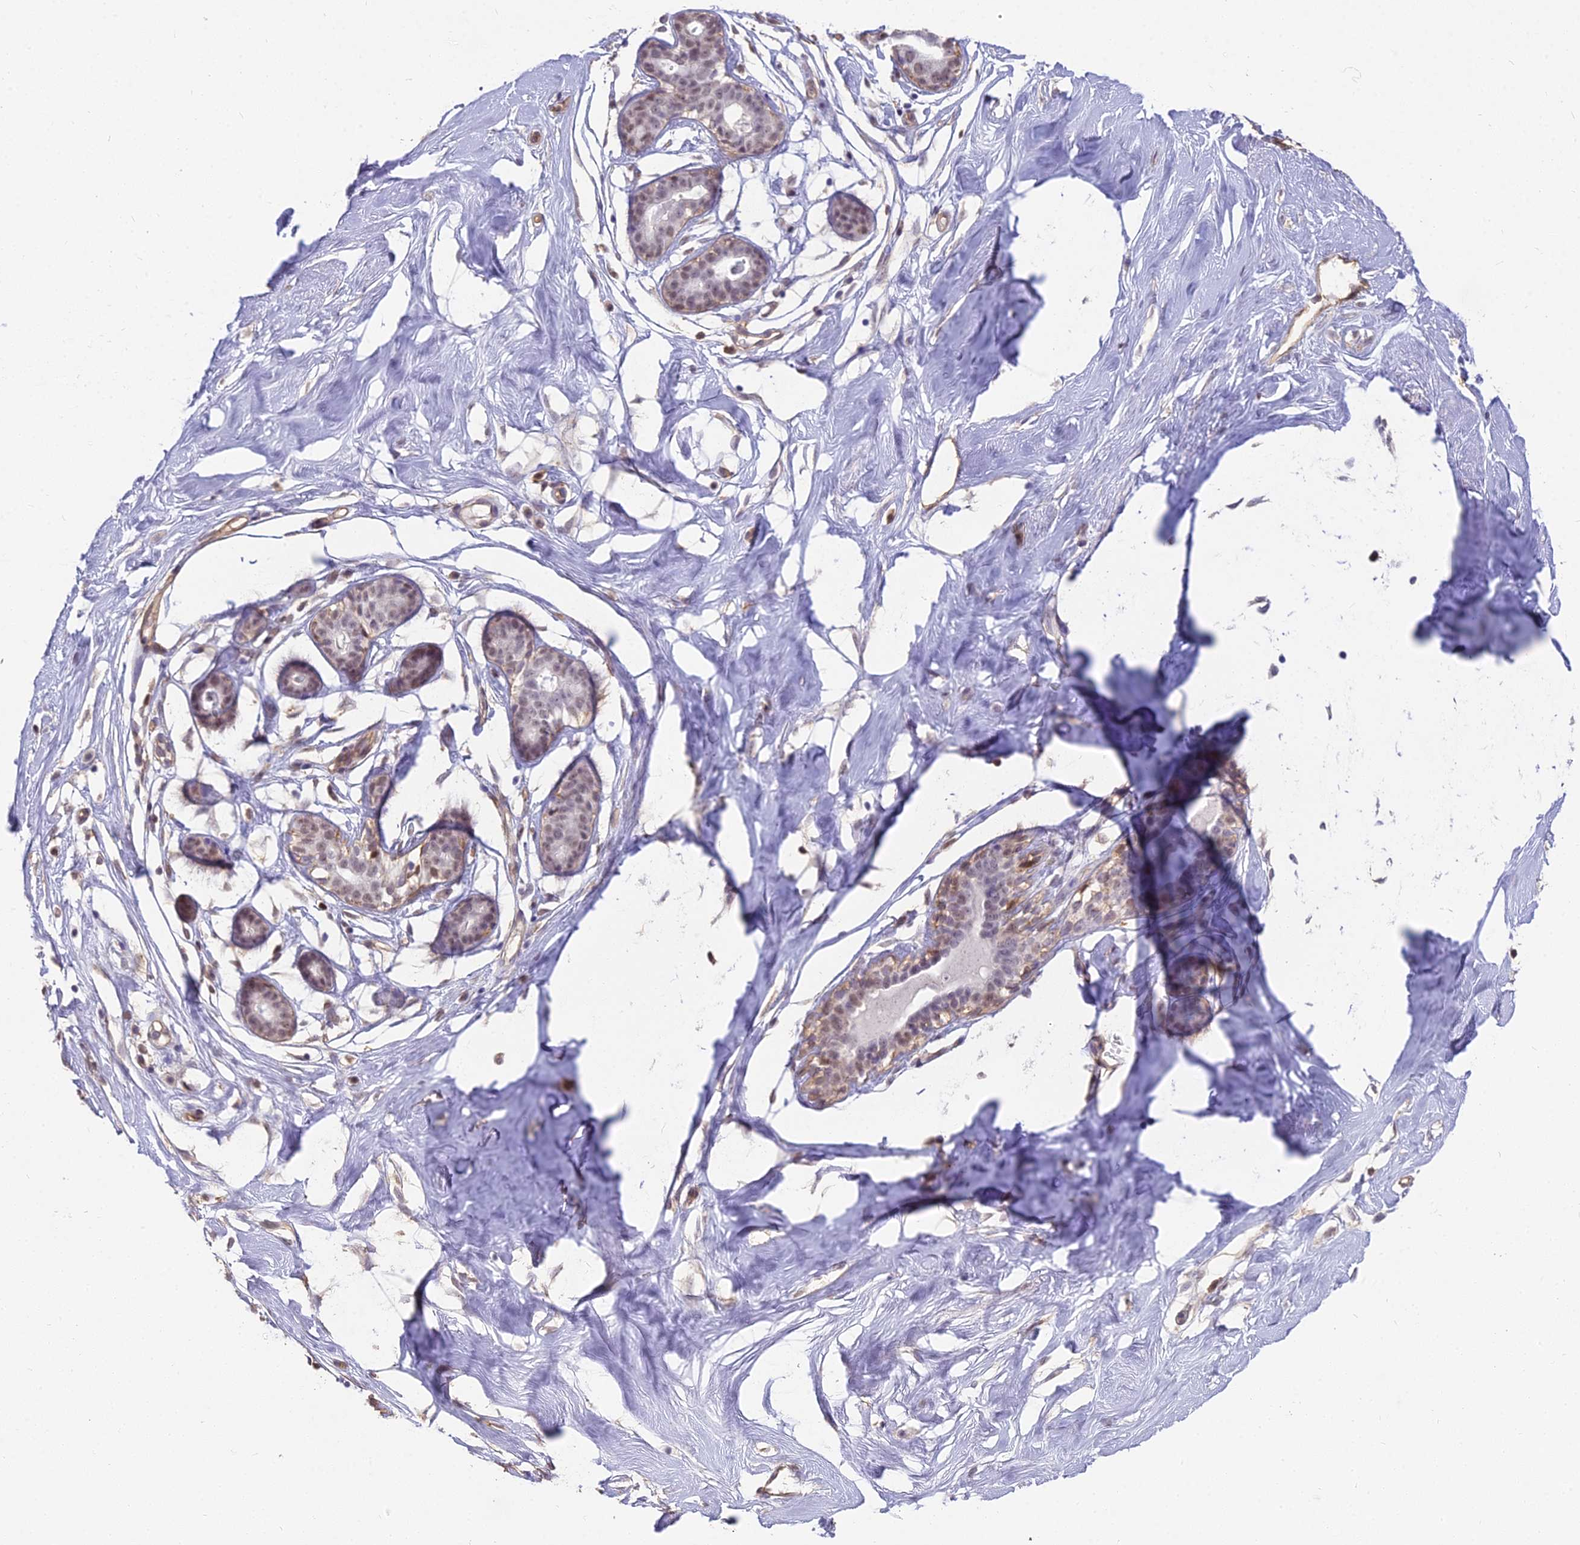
{"staining": {"intensity": "negative", "quantity": "none", "location": "none"}, "tissue": "breast", "cell_type": "Adipocytes", "image_type": "normal", "snomed": [{"axis": "morphology", "description": "Normal tissue, NOS"}, {"axis": "morphology", "description": "Adenoma, NOS"}, {"axis": "topography", "description": "Breast"}], "caption": "Immunohistochemistry (IHC) histopathology image of normal human breast stained for a protein (brown), which reveals no staining in adipocytes. Nuclei are stained in blue.", "gene": "BLNK", "patient": {"sex": "female", "age": 23}}